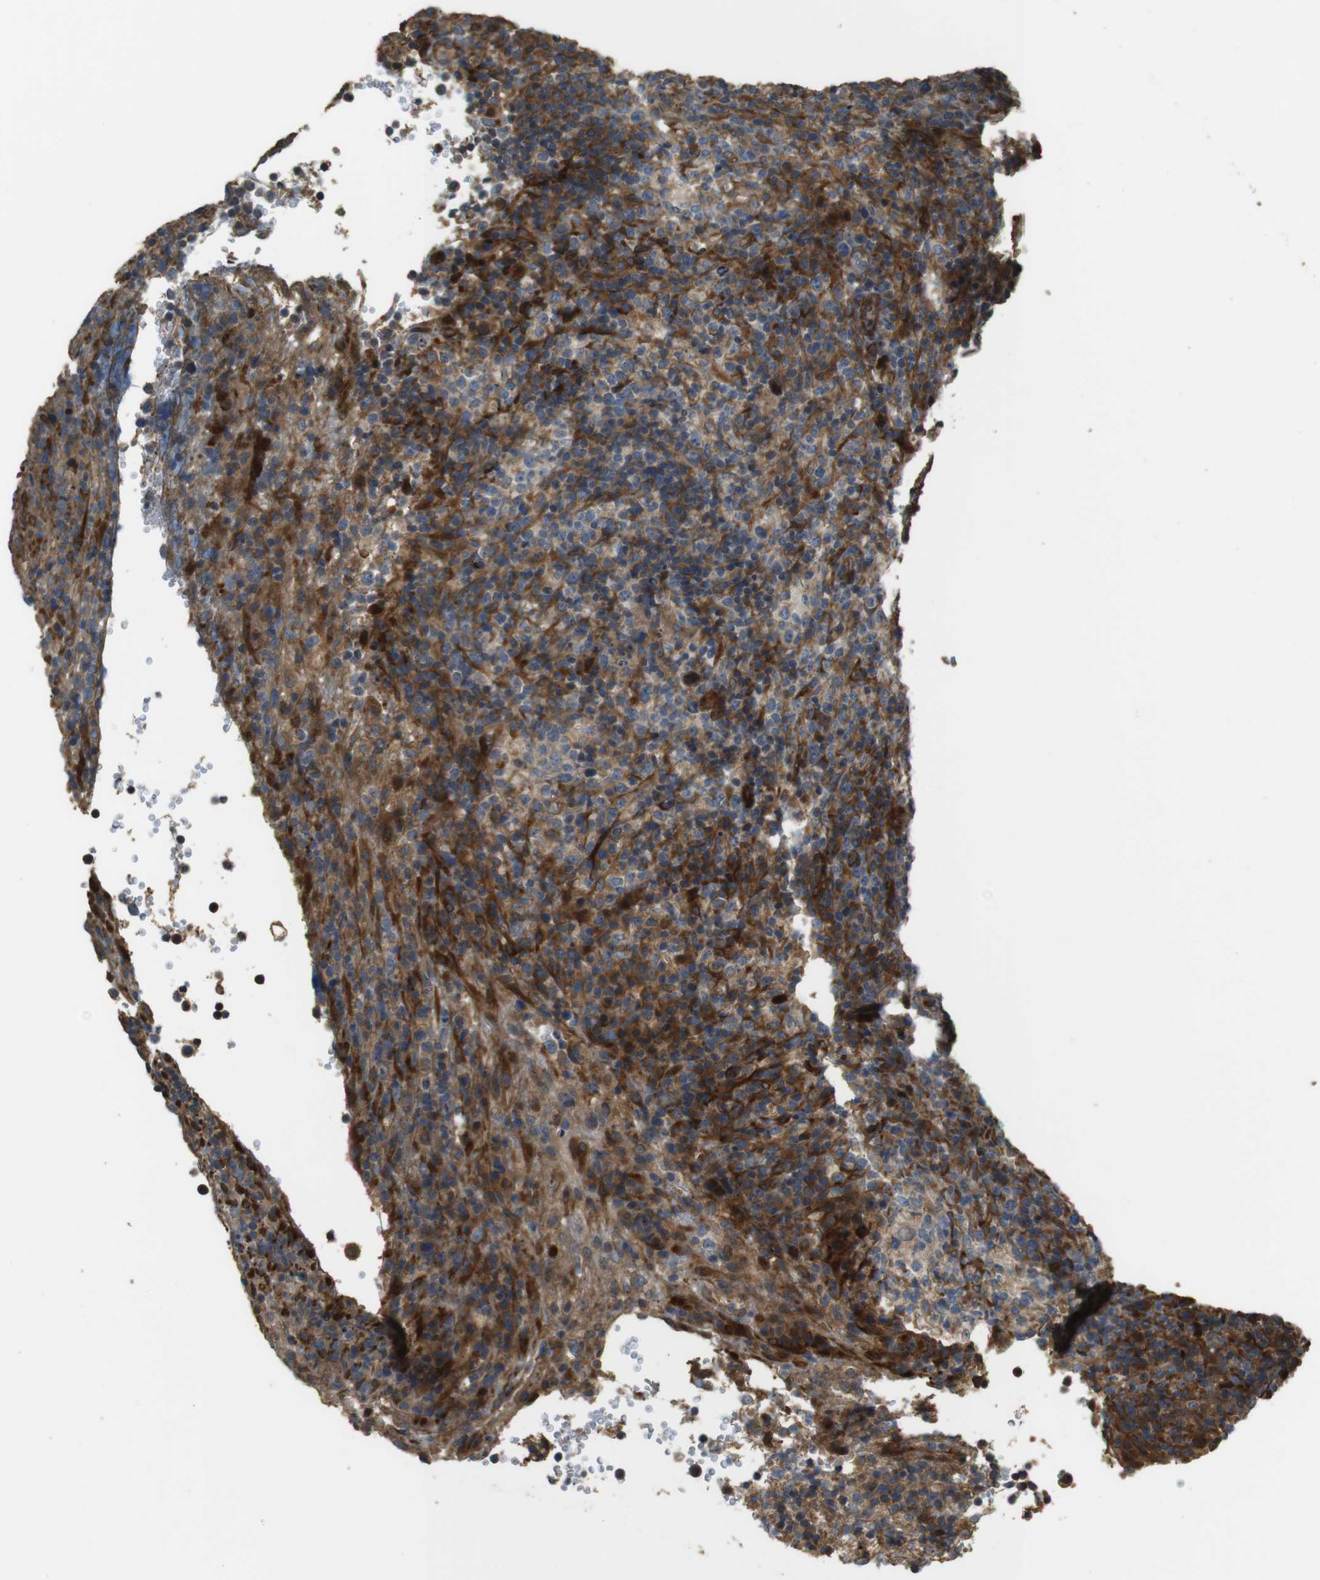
{"staining": {"intensity": "moderate", "quantity": "25%-75%", "location": "cytoplasmic/membranous"}, "tissue": "lymphoma", "cell_type": "Tumor cells", "image_type": "cancer", "snomed": [{"axis": "morphology", "description": "Malignant lymphoma, non-Hodgkin's type, High grade"}, {"axis": "topography", "description": "Lymph node"}], "caption": "Approximately 25%-75% of tumor cells in human high-grade malignant lymphoma, non-Hodgkin's type display moderate cytoplasmic/membranous protein positivity as visualized by brown immunohistochemical staining.", "gene": "MSRB3", "patient": {"sex": "female", "age": 76}}